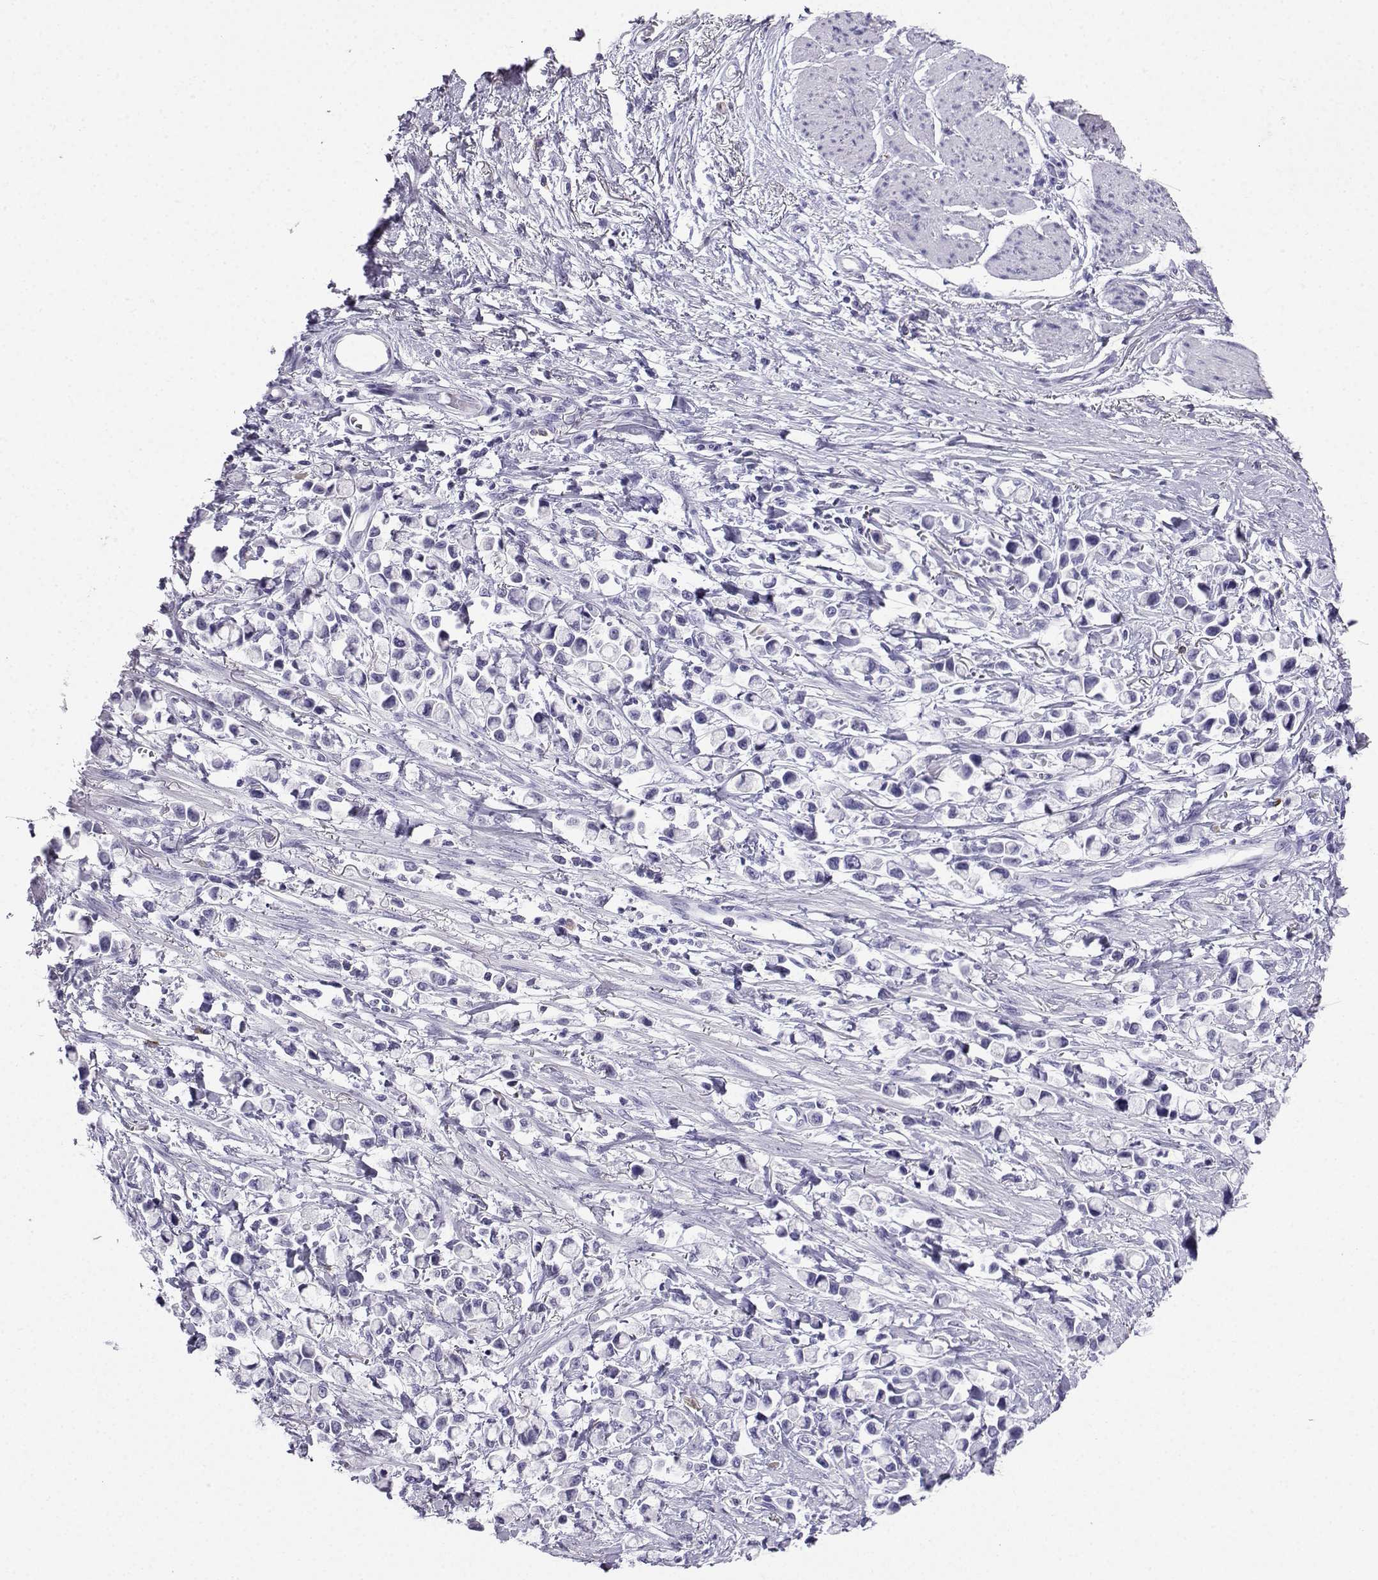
{"staining": {"intensity": "negative", "quantity": "none", "location": "none"}, "tissue": "stomach cancer", "cell_type": "Tumor cells", "image_type": "cancer", "snomed": [{"axis": "morphology", "description": "Adenocarcinoma, NOS"}, {"axis": "topography", "description": "Stomach"}], "caption": "Tumor cells show no significant protein staining in stomach cancer.", "gene": "SLC18A2", "patient": {"sex": "female", "age": 81}}